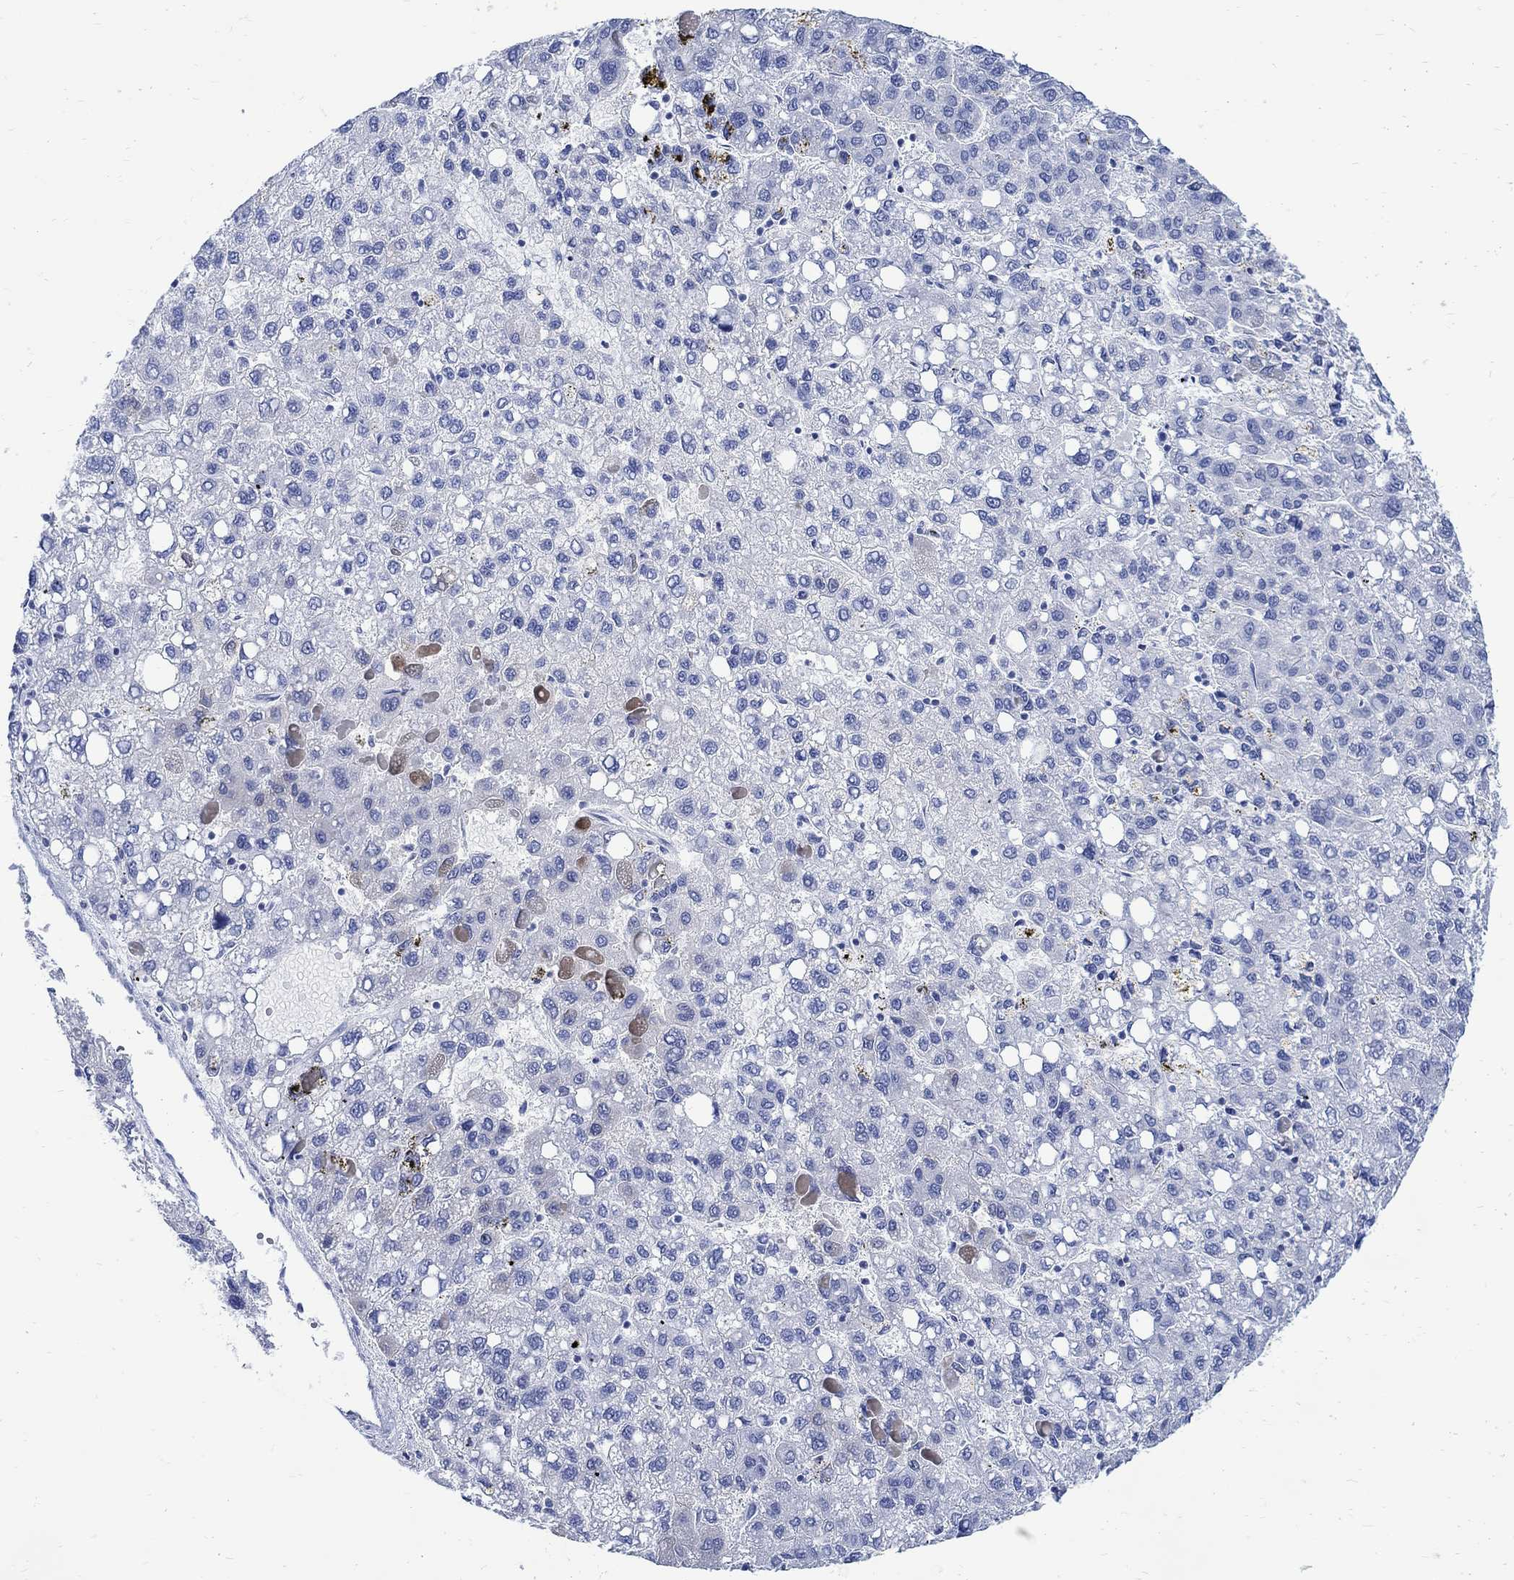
{"staining": {"intensity": "moderate", "quantity": "<25%", "location": "cytoplasmic/membranous"}, "tissue": "liver cancer", "cell_type": "Tumor cells", "image_type": "cancer", "snomed": [{"axis": "morphology", "description": "Carcinoma, Hepatocellular, NOS"}, {"axis": "topography", "description": "Liver"}], "caption": "A photomicrograph of human hepatocellular carcinoma (liver) stained for a protein displays moderate cytoplasmic/membranous brown staining in tumor cells.", "gene": "CPLX2", "patient": {"sex": "female", "age": 82}}